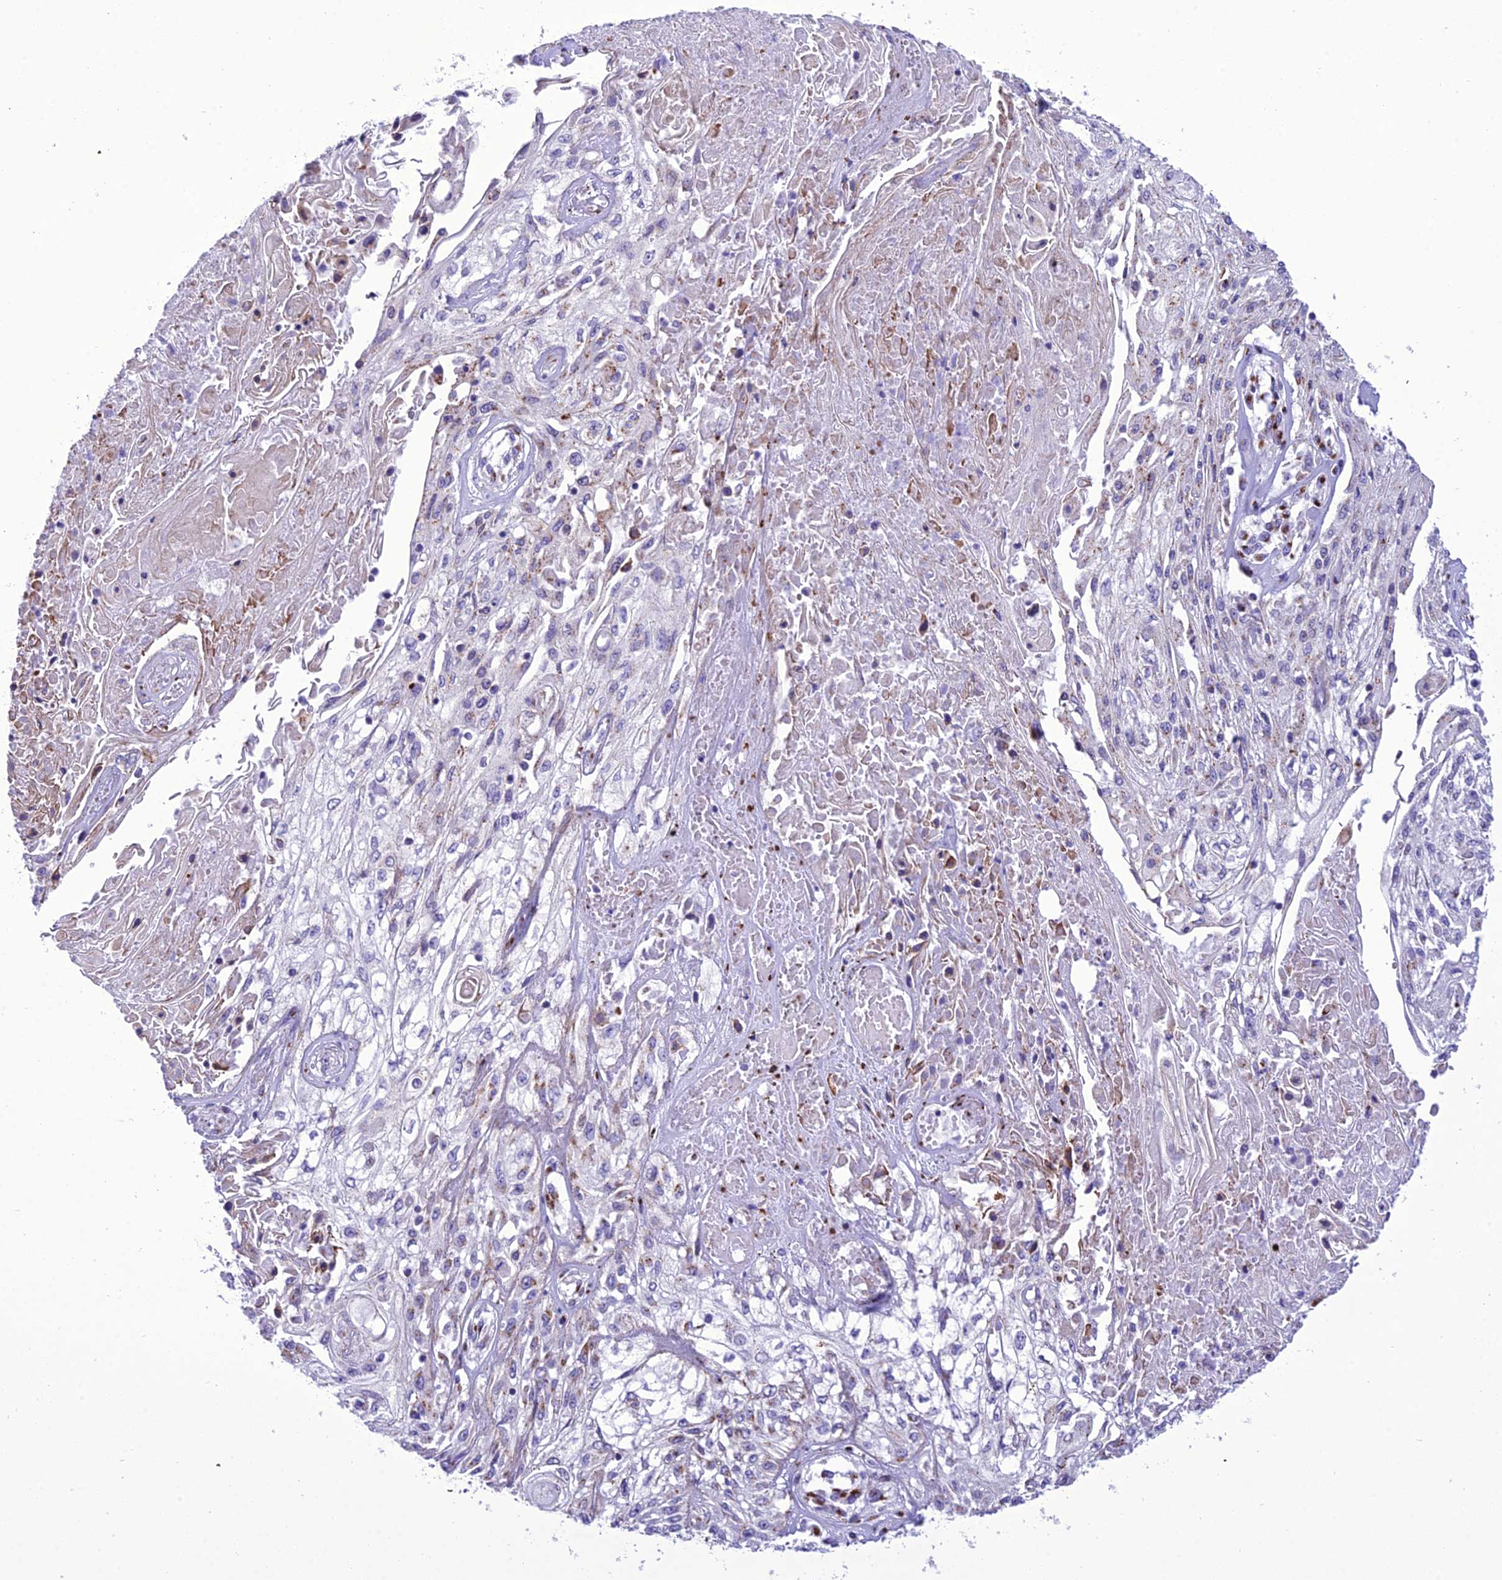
{"staining": {"intensity": "moderate", "quantity": "<25%", "location": "cytoplasmic/membranous"}, "tissue": "skin cancer", "cell_type": "Tumor cells", "image_type": "cancer", "snomed": [{"axis": "morphology", "description": "Squamous cell carcinoma, NOS"}, {"axis": "morphology", "description": "Squamous cell carcinoma, metastatic, NOS"}, {"axis": "topography", "description": "Skin"}, {"axis": "topography", "description": "Lymph node"}], "caption": "This image exhibits immunohistochemistry staining of human skin cancer, with low moderate cytoplasmic/membranous staining in about <25% of tumor cells.", "gene": "GOLM2", "patient": {"sex": "male", "age": 75}}